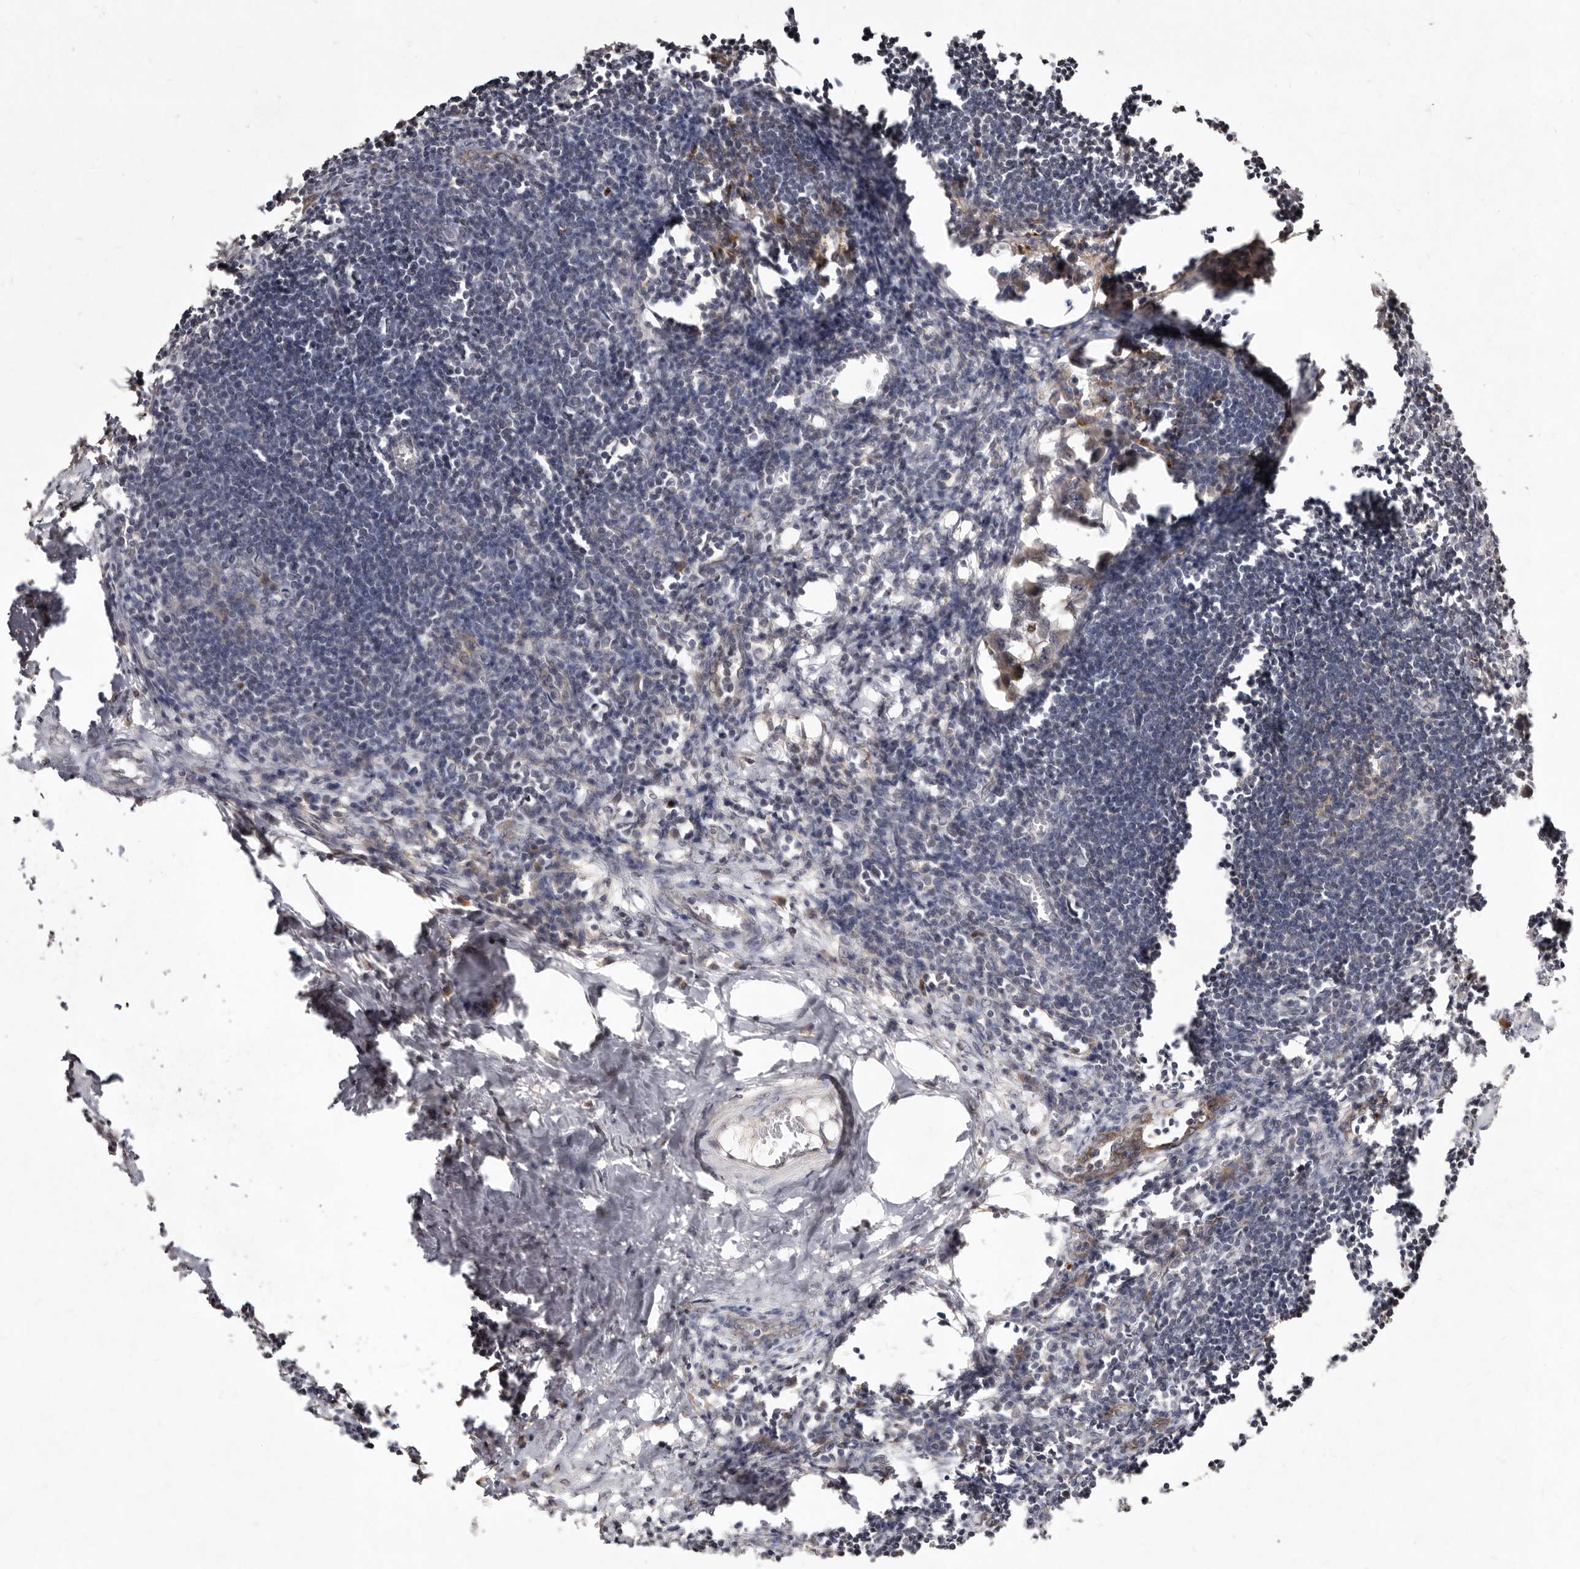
{"staining": {"intensity": "moderate", "quantity": "<25%", "location": "cytoplasmic/membranous"}, "tissue": "lymph node", "cell_type": "Germinal center cells", "image_type": "normal", "snomed": [{"axis": "morphology", "description": "Normal tissue, NOS"}, {"axis": "morphology", "description": "Malignant melanoma, Metastatic site"}, {"axis": "topography", "description": "Lymph node"}], "caption": "Protein expression analysis of normal human lymph node reveals moderate cytoplasmic/membranous expression in approximately <25% of germinal center cells.", "gene": "LCORL", "patient": {"sex": "male", "age": 41}}